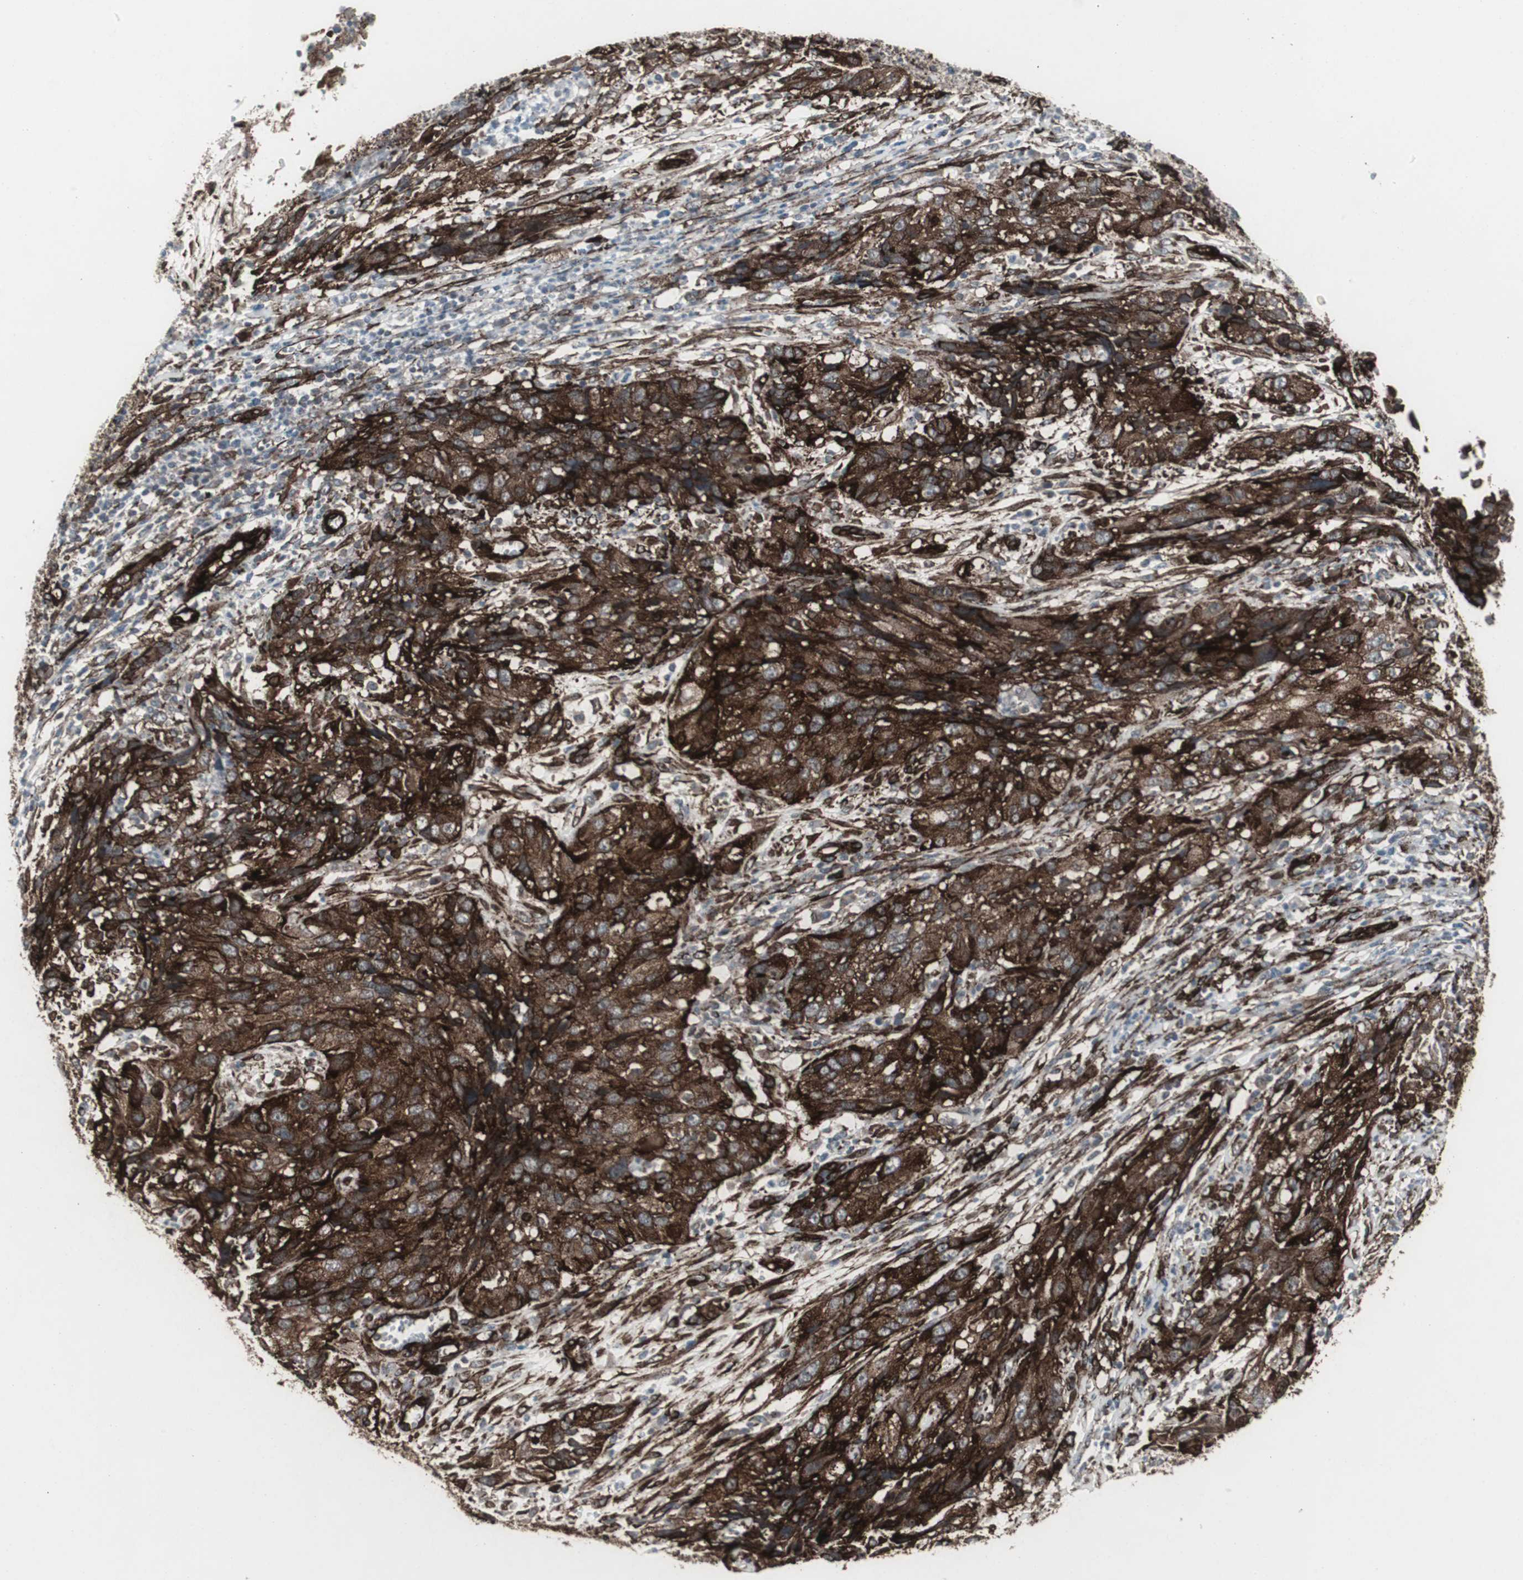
{"staining": {"intensity": "strong", "quantity": ">75%", "location": "cytoplasmic/membranous"}, "tissue": "cervical cancer", "cell_type": "Tumor cells", "image_type": "cancer", "snomed": [{"axis": "morphology", "description": "Squamous cell carcinoma, NOS"}, {"axis": "topography", "description": "Cervix"}], "caption": "Approximately >75% of tumor cells in human cervical squamous cell carcinoma display strong cytoplasmic/membranous protein expression as visualized by brown immunohistochemical staining.", "gene": "PDGFA", "patient": {"sex": "female", "age": 32}}